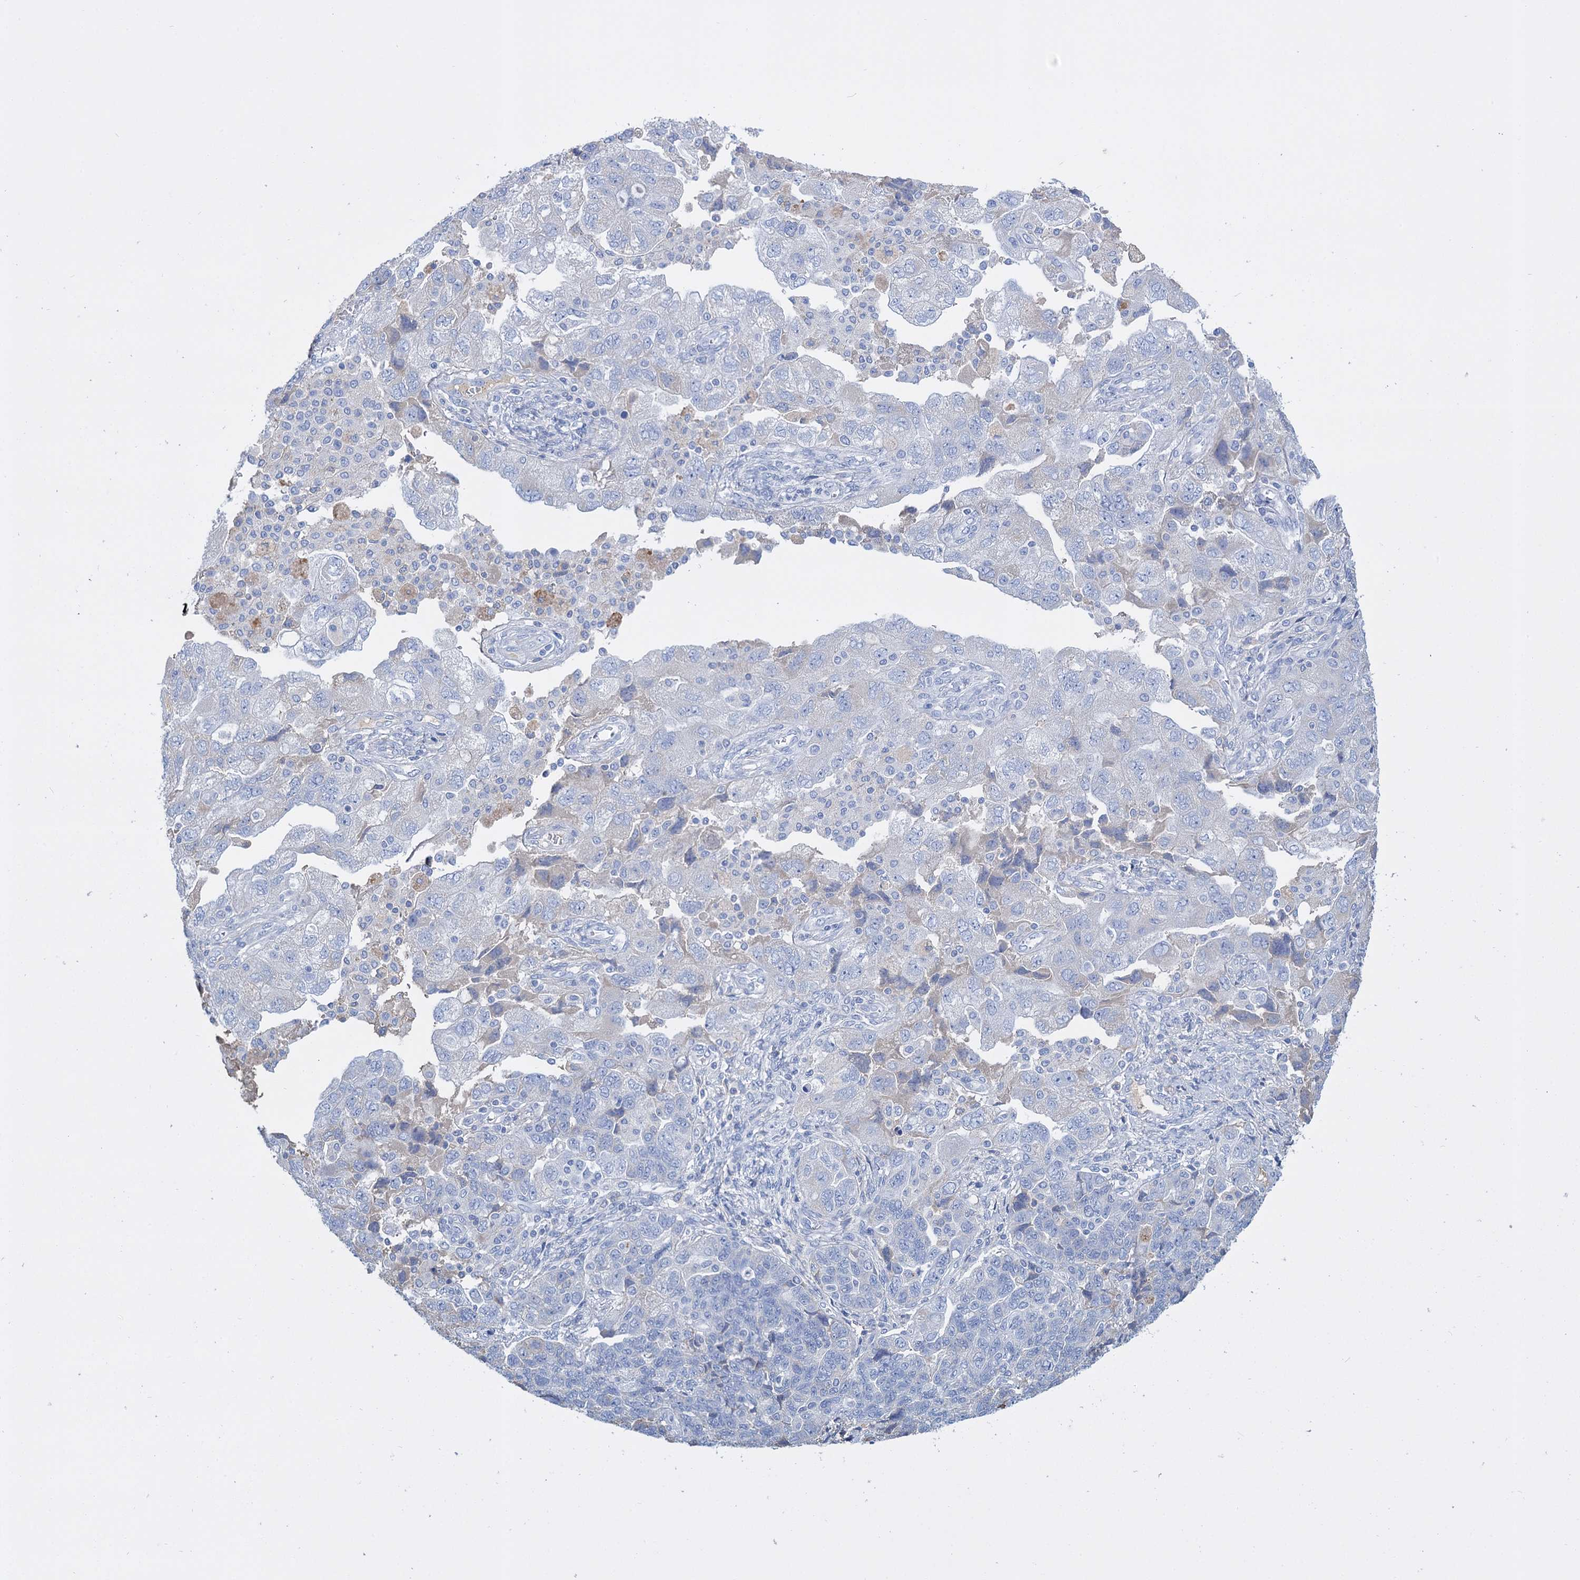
{"staining": {"intensity": "negative", "quantity": "none", "location": "none"}, "tissue": "ovarian cancer", "cell_type": "Tumor cells", "image_type": "cancer", "snomed": [{"axis": "morphology", "description": "Carcinoma, NOS"}, {"axis": "morphology", "description": "Cystadenocarcinoma, serous, NOS"}, {"axis": "topography", "description": "Ovary"}], "caption": "The immunohistochemistry image has no significant staining in tumor cells of serous cystadenocarcinoma (ovarian) tissue. (DAB IHC, high magnification).", "gene": "FBXW12", "patient": {"sex": "female", "age": 69}}